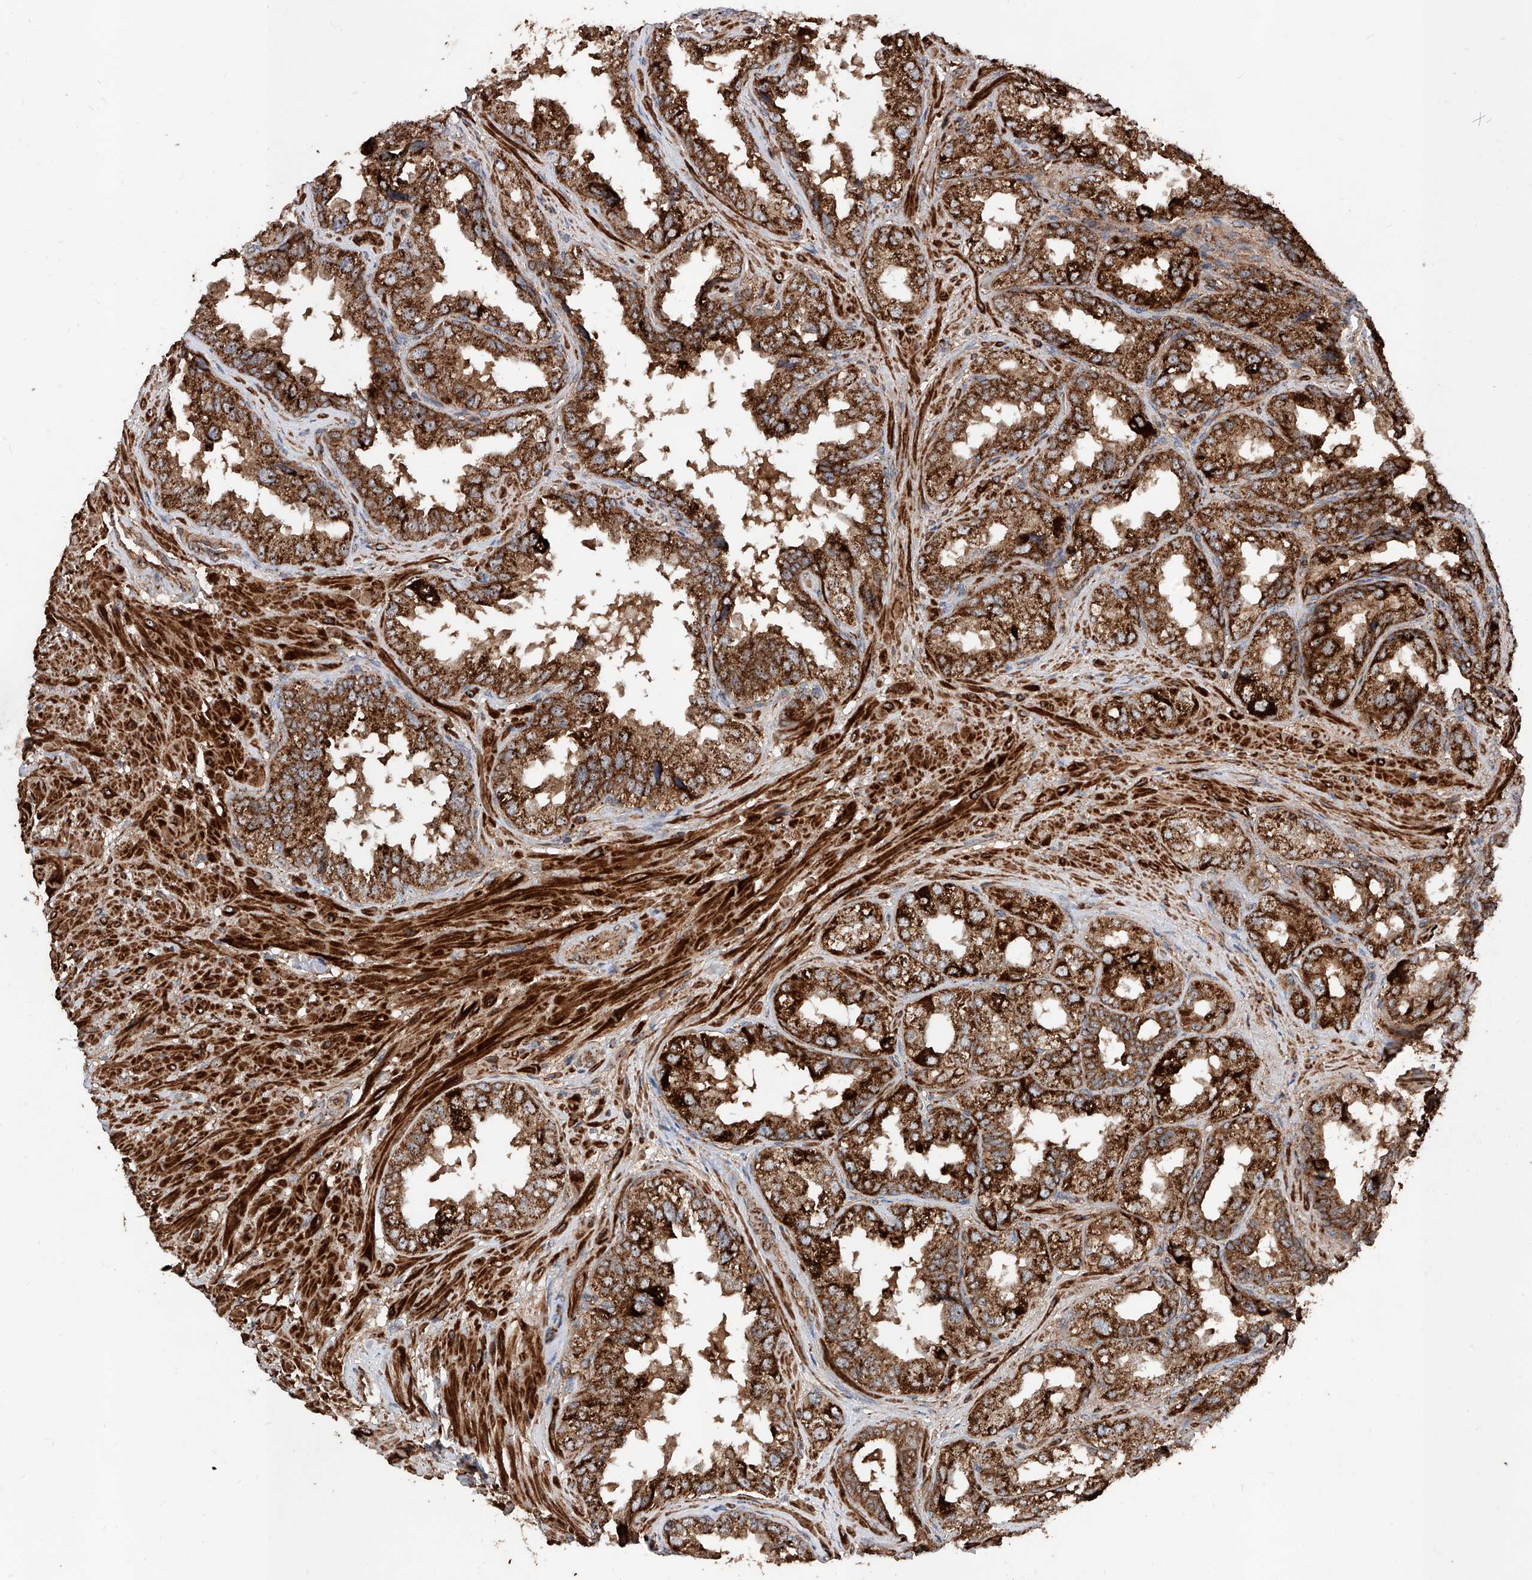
{"staining": {"intensity": "strong", "quantity": ">75%", "location": "cytoplasmic/membranous"}, "tissue": "seminal vesicle", "cell_type": "Glandular cells", "image_type": "normal", "snomed": [{"axis": "morphology", "description": "Normal tissue, NOS"}, {"axis": "topography", "description": "Seminal veicle"}, {"axis": "topography", "description": "Peripheral nerve tissue"}], "caption": "This image demonstrates unremarkable seminal vesicle stained with immunohistochemistry to label a protein in brown. The cytoplasmic/membranous of glandular cells show strong positivity for the protein. Nuclei are counter-stained blue.", "gene": "PISD", "patient": {"sex": "male", "age": 63}}